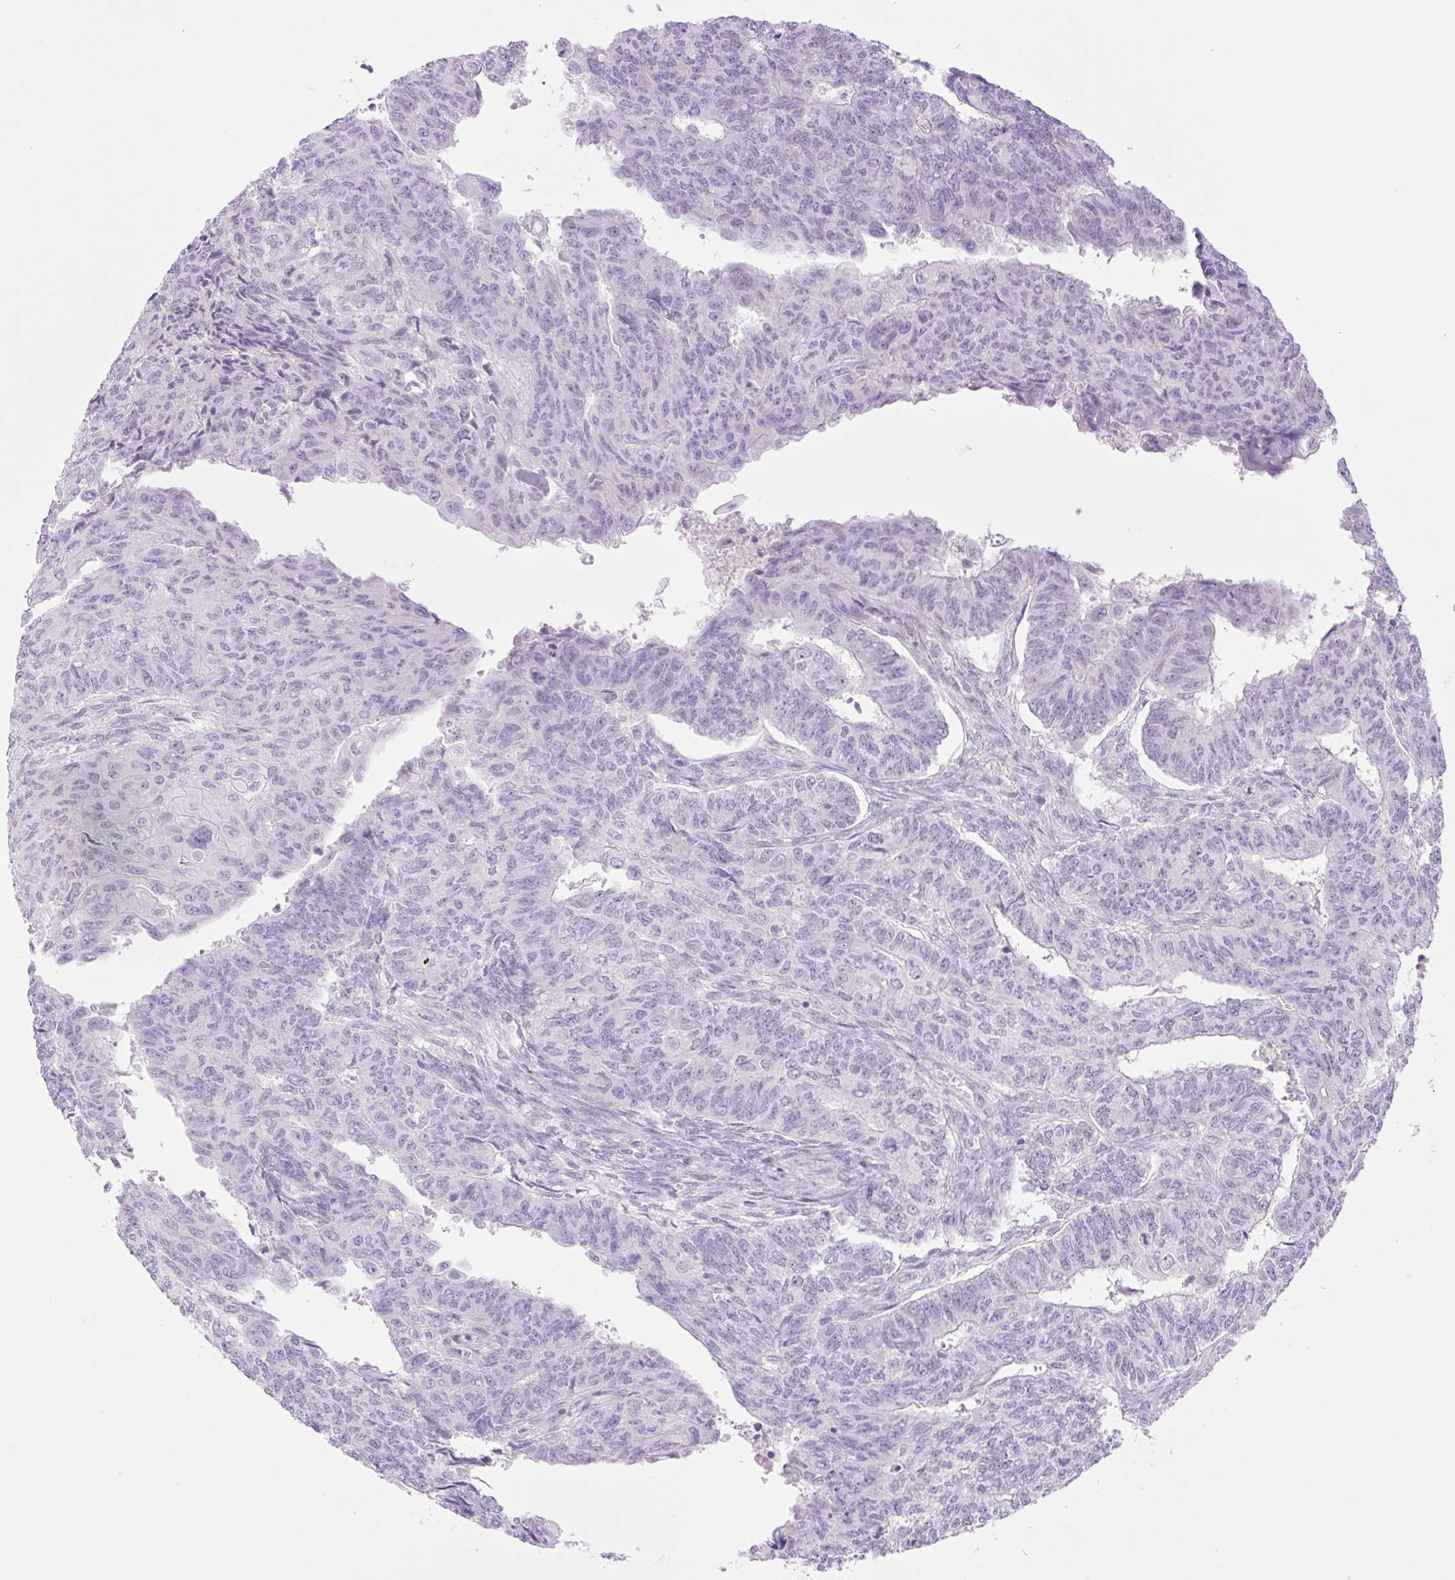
{"staining": {"intensity": "negative", "quantity": "none", "location": "none"}, "tissue": "endometrial cancer", "cell_type": "Tumor cells", "image_type": "cancer", "snomed": [{"axis": "morphology", "description": "Adenocarcinoma, NOS"}, {"axis": "topography", "description": "Endometrium"}], "caption": "The immunohistochemistry micrograph has no significant expression in tumor cells of adenocarcinoma (endometrial) tissue.", "gene": "TBX15", "patient": {"sex": "female", "age": 32}}